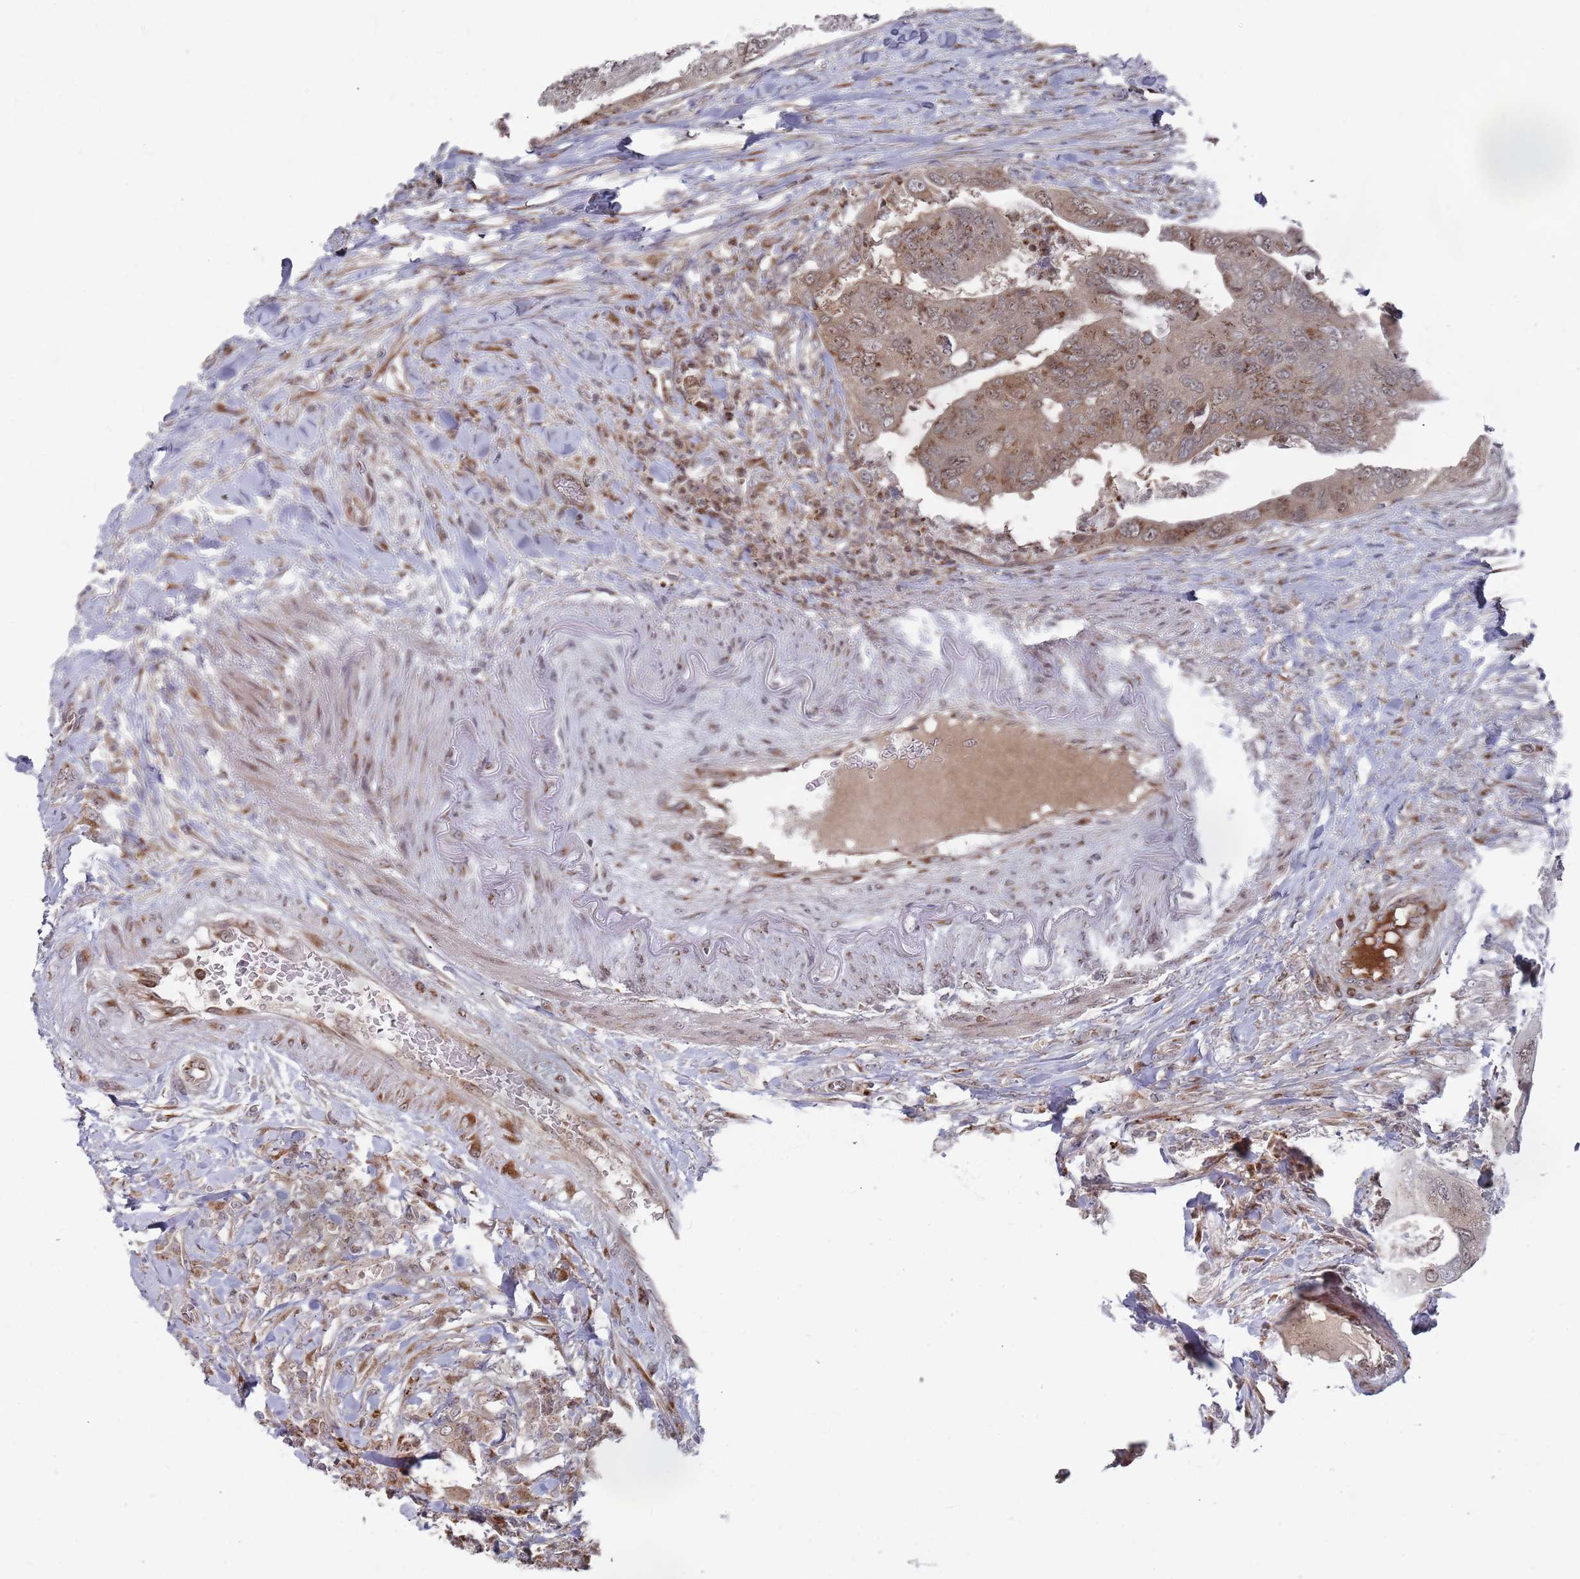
{"staining": {"intensity": "moderate", "quantity": ">75%", "location": "cytoplasmic/membranous,nuclear"}, "tissue": "colorectal cancer", "cell_type": "Tumor cells", "image_type": "cancer", "snomed": [{"axis": "morphology", "description": "Adenocarcinoma, NOS"}, {"axis": "topography", "description": "Rectum"}], "caption": "A high-resolution micrograph shows immunohistochemistry staining of colorectal adenocarcinoma, which displays moderate cytoplasmic/membranous and nuclear staining in approximately >75% of tumor cells.", "gene": "FMO4", "patient": {"sex": "male", "age": 63}}